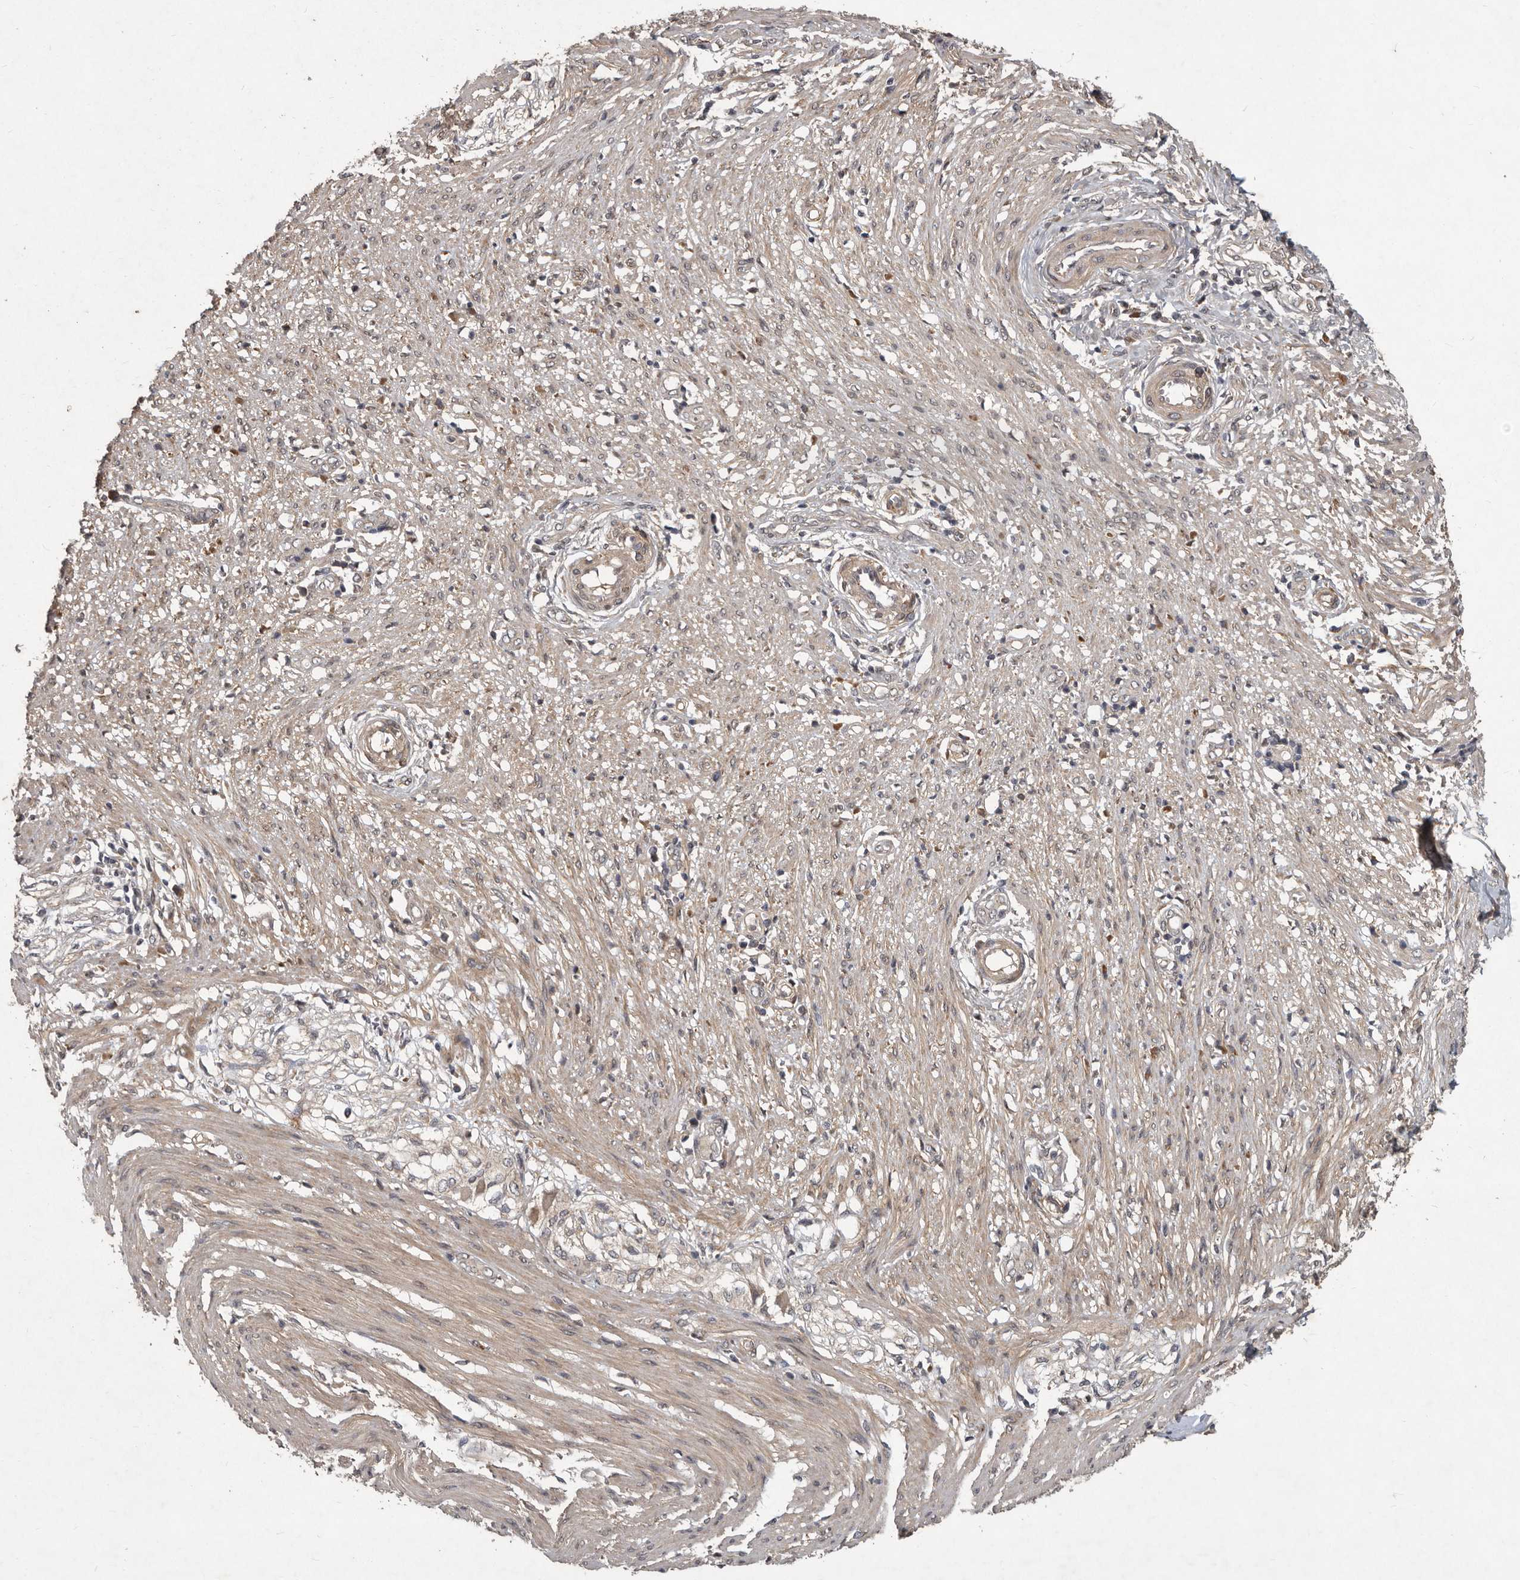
{"staining": {"intensity": "moderate", "quantity": "25%-75%", "location": "cytoplasmic/membranous"}, "tissue": "smooth muscle", "cell_type": "Smooth muscle cells", "image_type": "normal", "snomed": [{"axis": "morphology", "description": "Normal tissue, NOS"}, {"axis": "morphology", "description": "Adenocarcinoma, NOS"}, {"axis": "topography", "description": "Colon"}, {"axis": "topography", "description": "Peripheral nerve tissue"}], "caption": "Moderate cytoplasmic/membranous staining is present in approximately 25%-75% of smooth muscle cells in unremarkable smooth muscle. The protein of interest is shown in brown color, while the nuclei are stained blue.", "gene": "DNAJC28", "patient": {"sex": "male", "age": 14}}